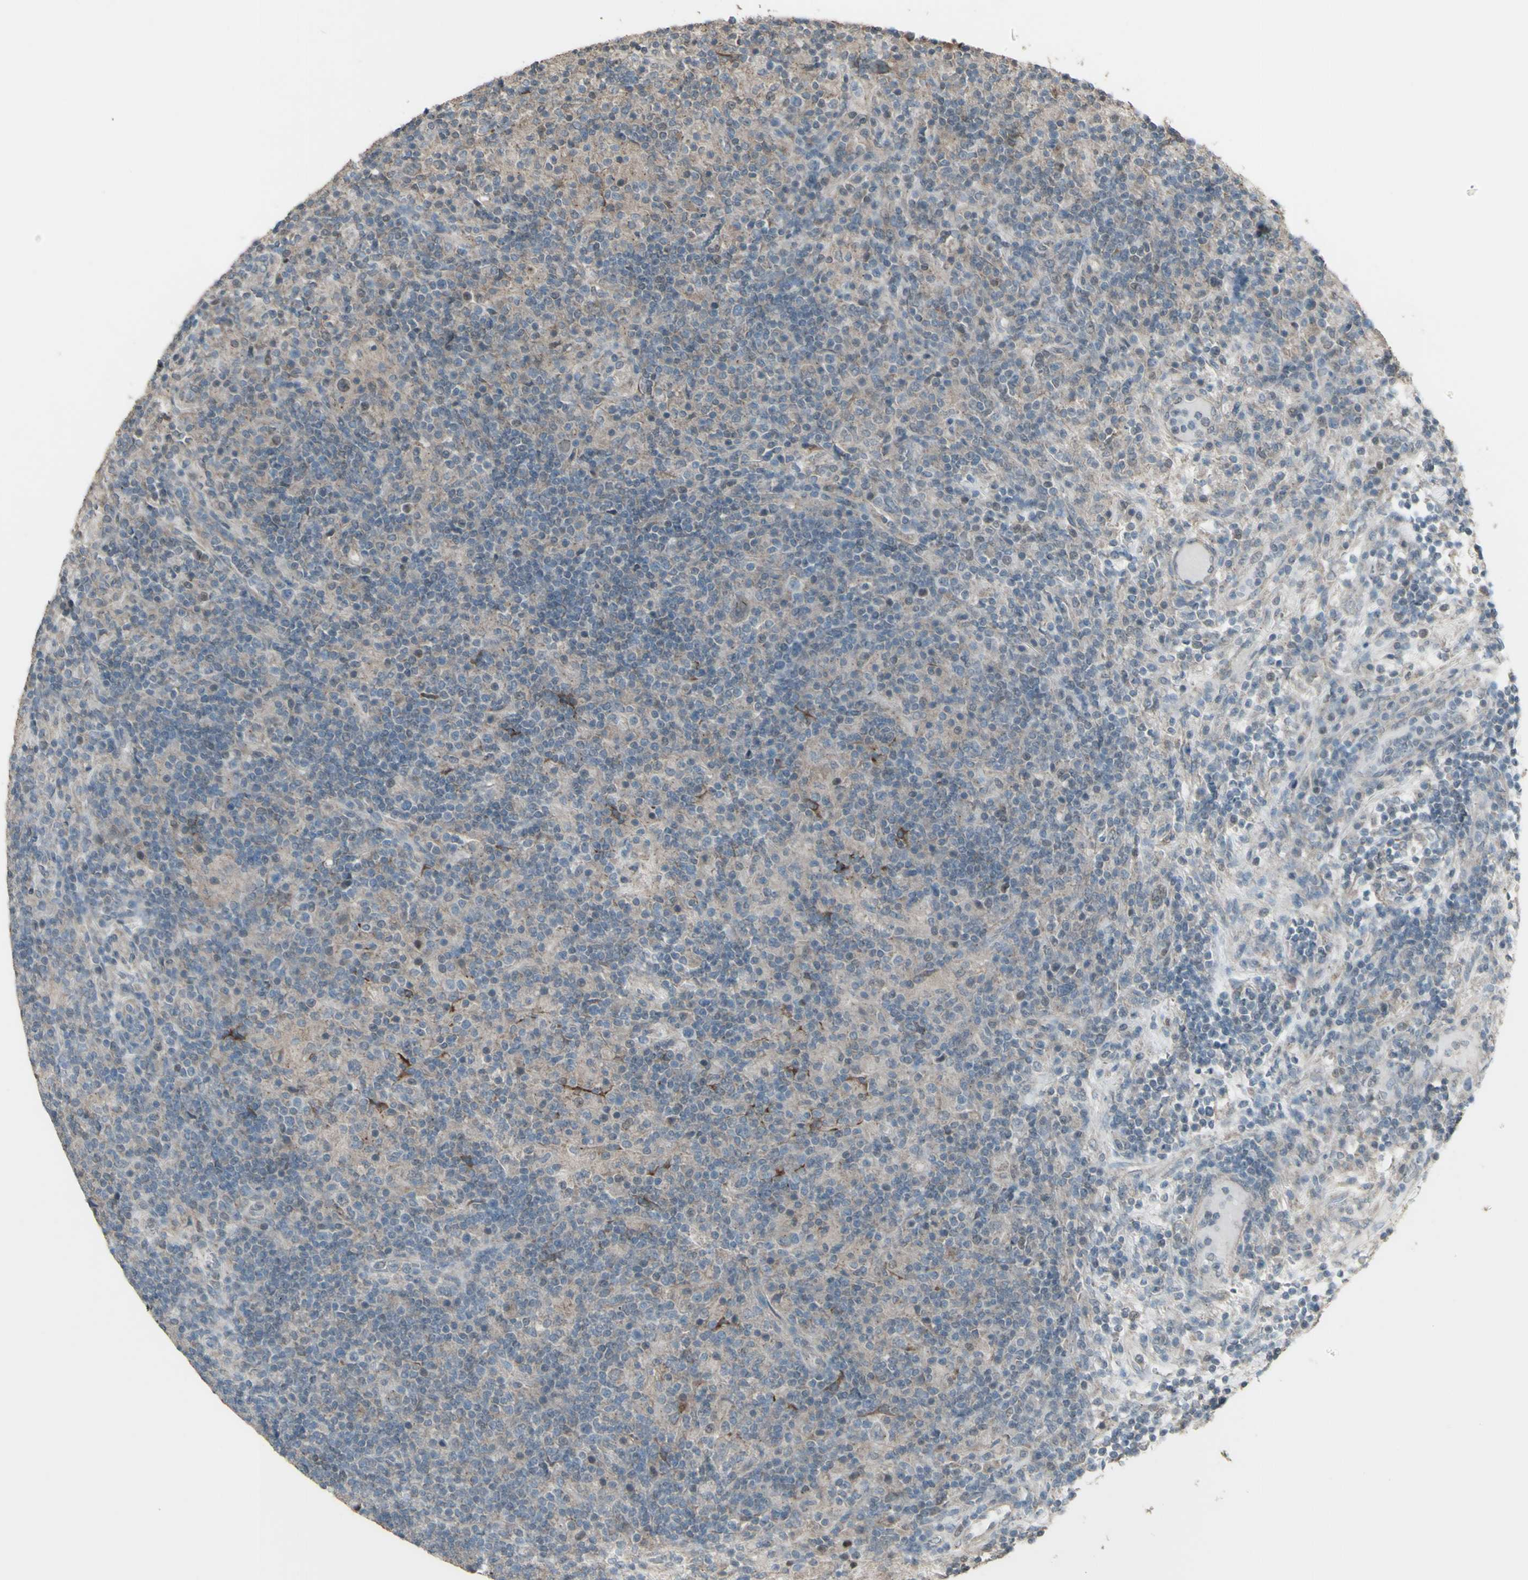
{"staining": {"intensity": "negative", "quantity": "none", "location": "none"}, "tissue": "lymphoma", "cell_type": "Tumor cells", "image_type": "cancer", "snomed": [{"axis": "morphology", "description": "Hodgkin's disease, NOS"}, {"axis": "topography", "description": "Lymph node"}], "caption": "Immunohistochemical staining of human lymphoma demonstrates no significant expression in tumor cells.", "gene": "FXYD3", "patient": {"sex": "male", "age": 70}}